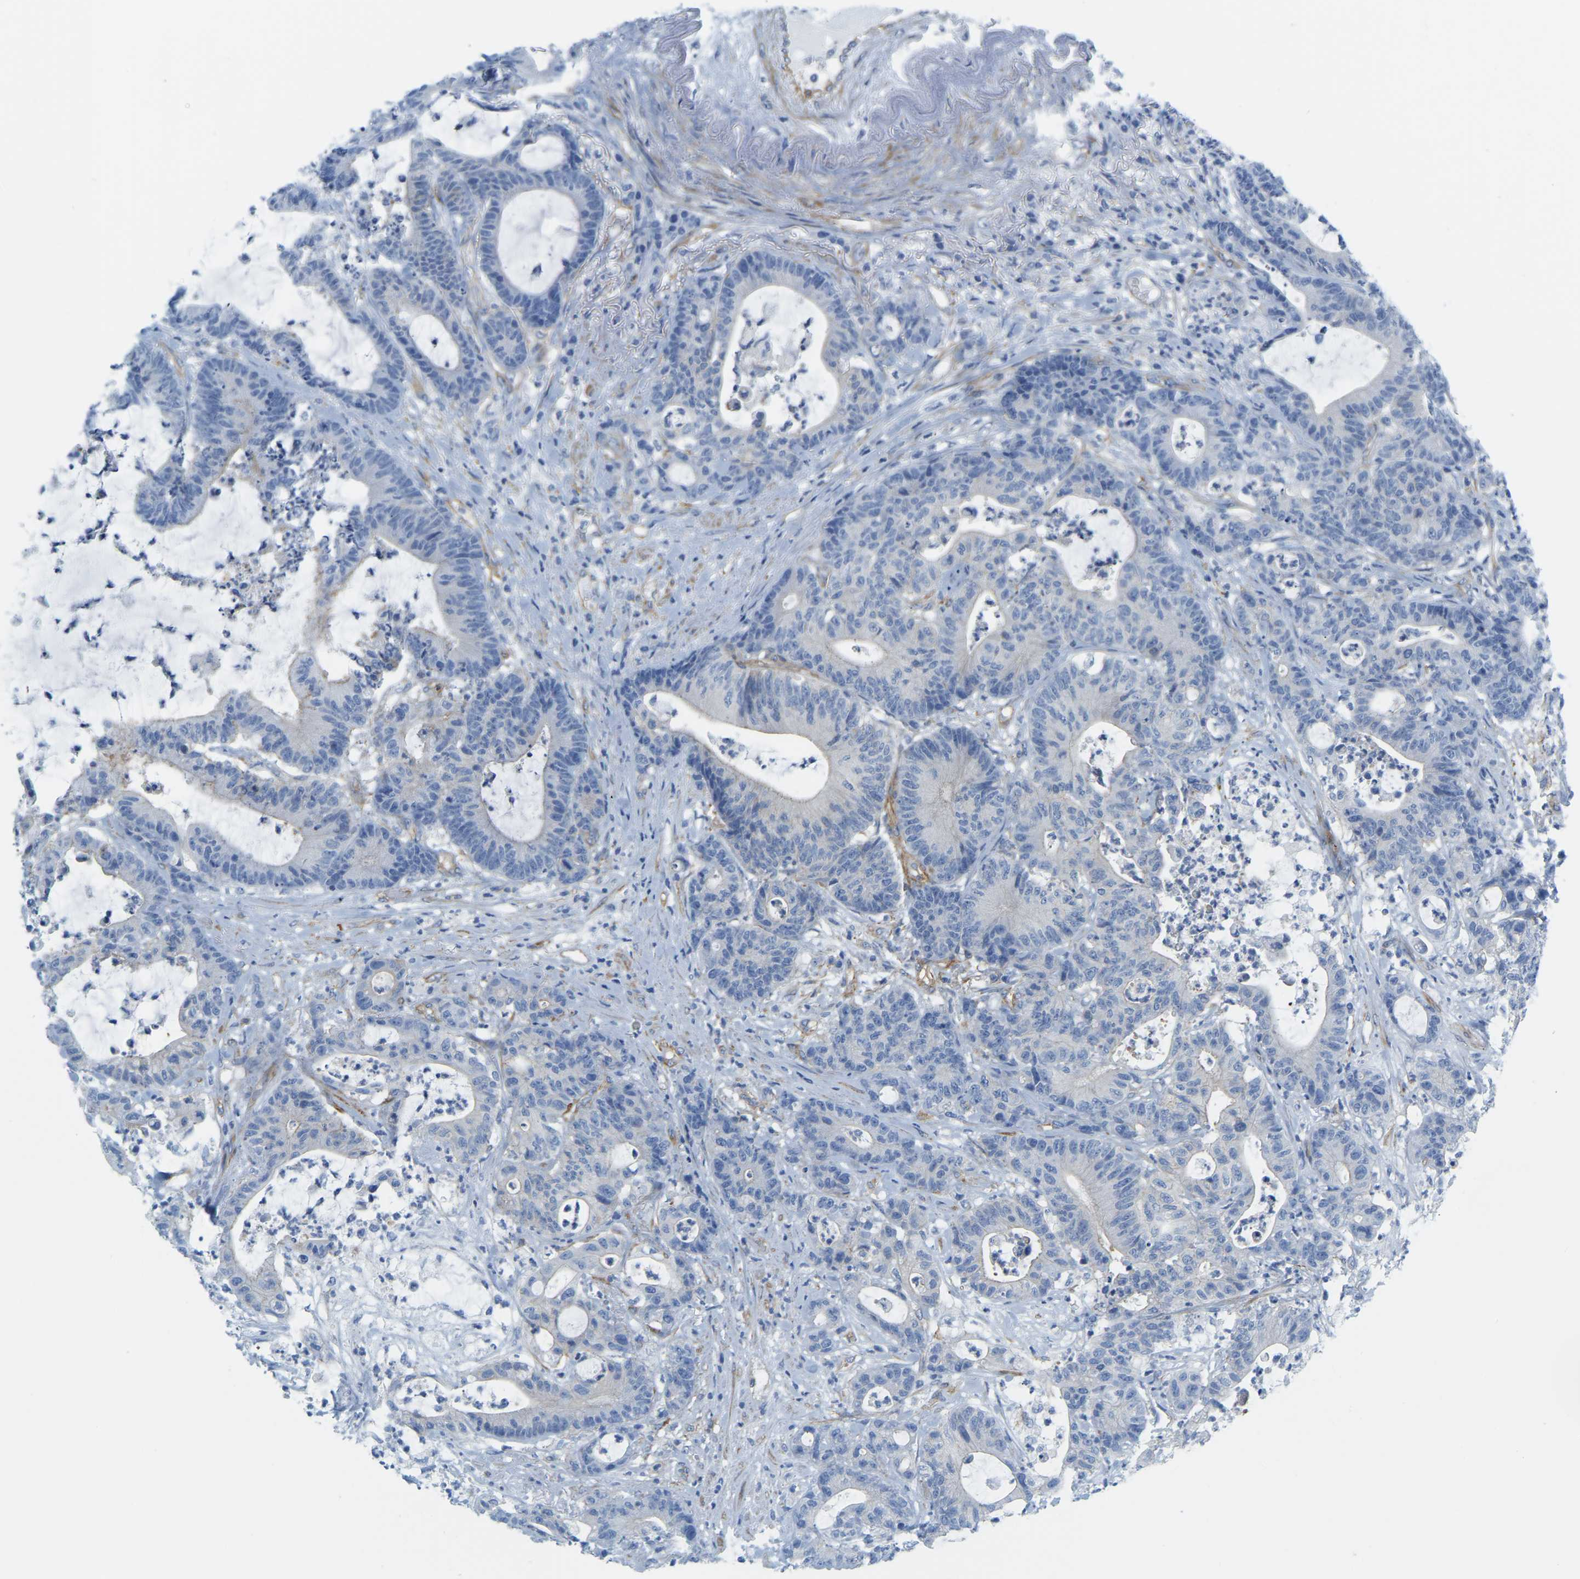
{"staining": {"intensity": "negative", "quantity": "none", "location": "none"}, "tissue": "colorectal cancer", "cell_type": "Tumor cells", "image_type": "cancer", "snomed": [{"axis": "morphology", "description": "Adenocarcinoma, NOS"}, {"axis": "topography", "description": "Colon"}], "caption": "IHC micrograph of human colorectal adenocarcinoma stained for a protein (brown), which shows no expression in tumor cells.", "gene": "MYL3", "patient": {"sex": "female", "age": 84}}